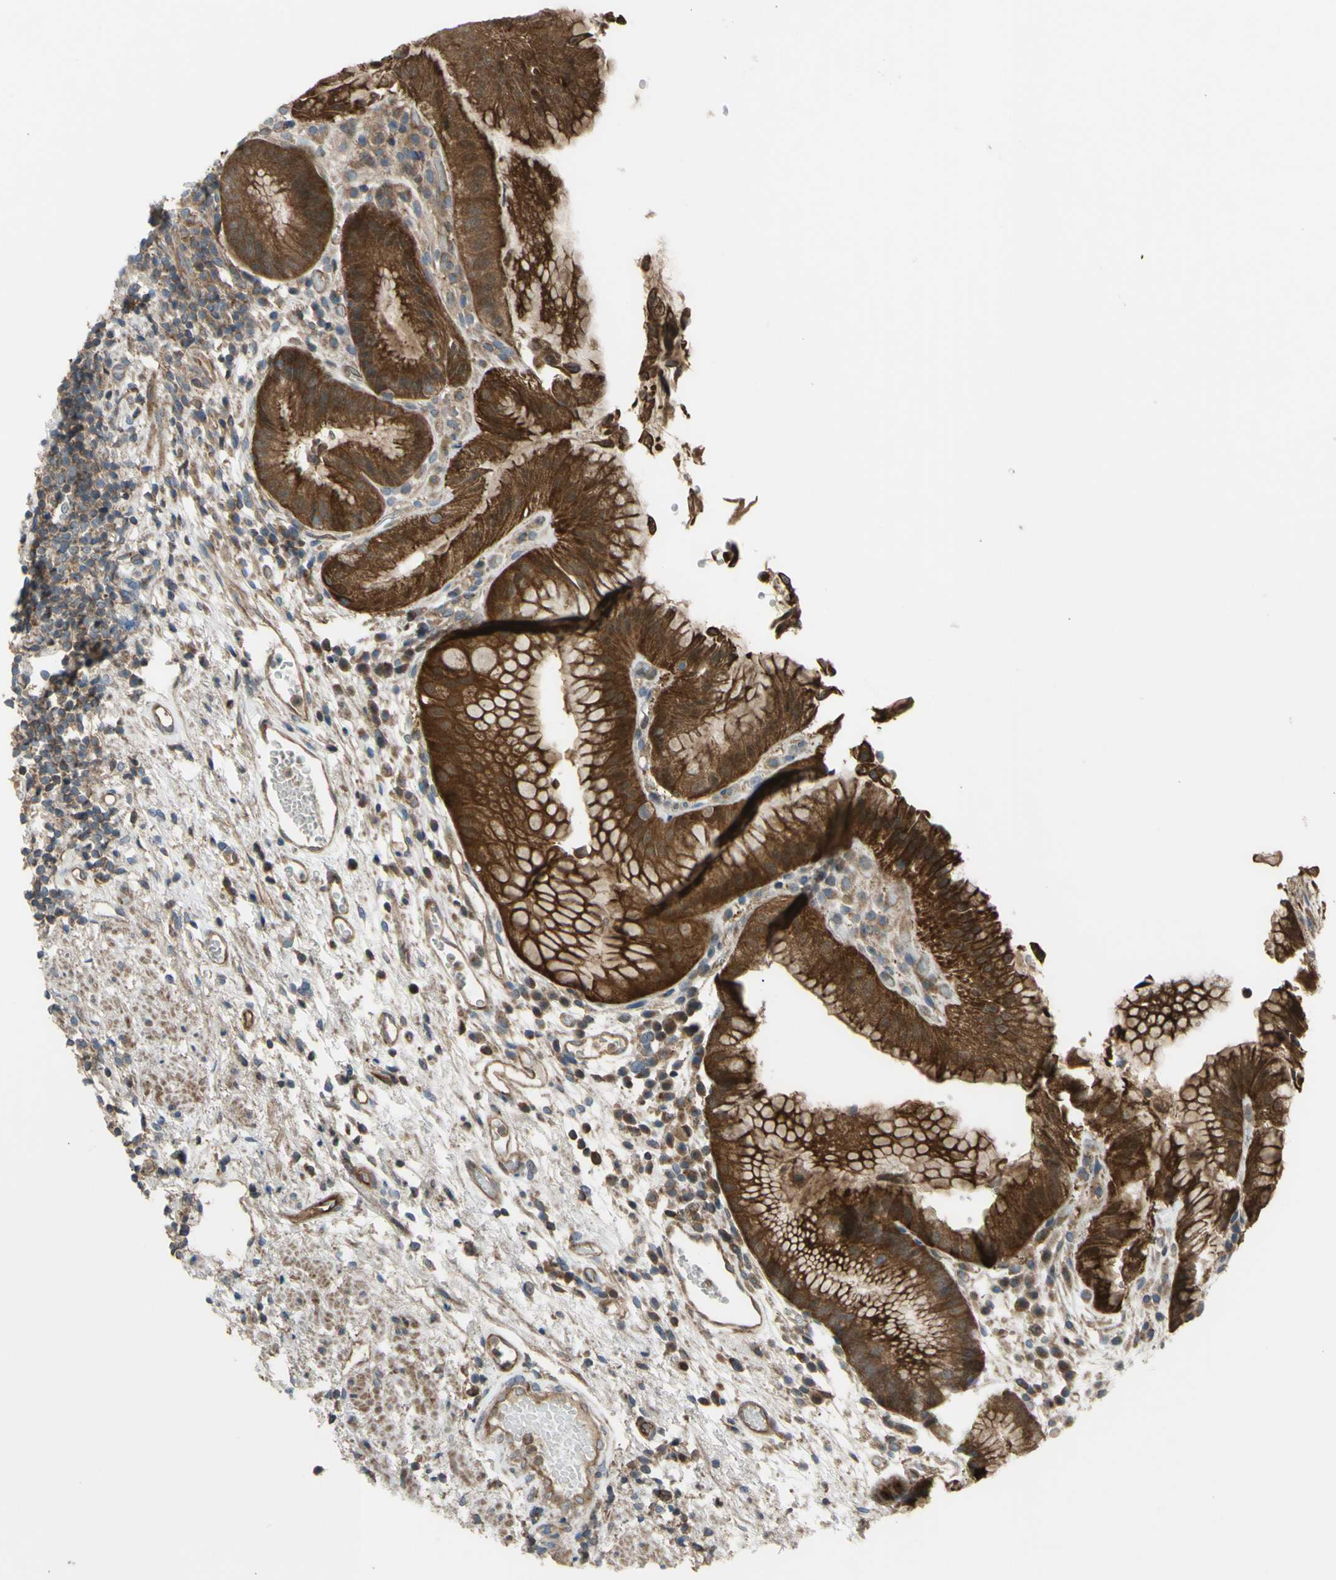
{"staining": {"intensity": "strong", "quantity": ">75%", "location": "cytoplasmic/membranous"}, "tissue": "stomach", "cell_type": "Glandular cells", "image_type": "normal", "snomed": [{"axis": "morphology", "description": "Normal tissue, NOS"}, {"axis": "topography", "description": "Stomach, upper"}], "caption": "Unremarkable stomach exhibits strong cytoplasmic/membranous expression in approximately >75% of glandular cells (DAB (3,3'-diaminobenzidine) IHC with brightfield microscopy, high magnification)..", "gene": "FLII", "patient": {"sex": "male", "age": 72}}